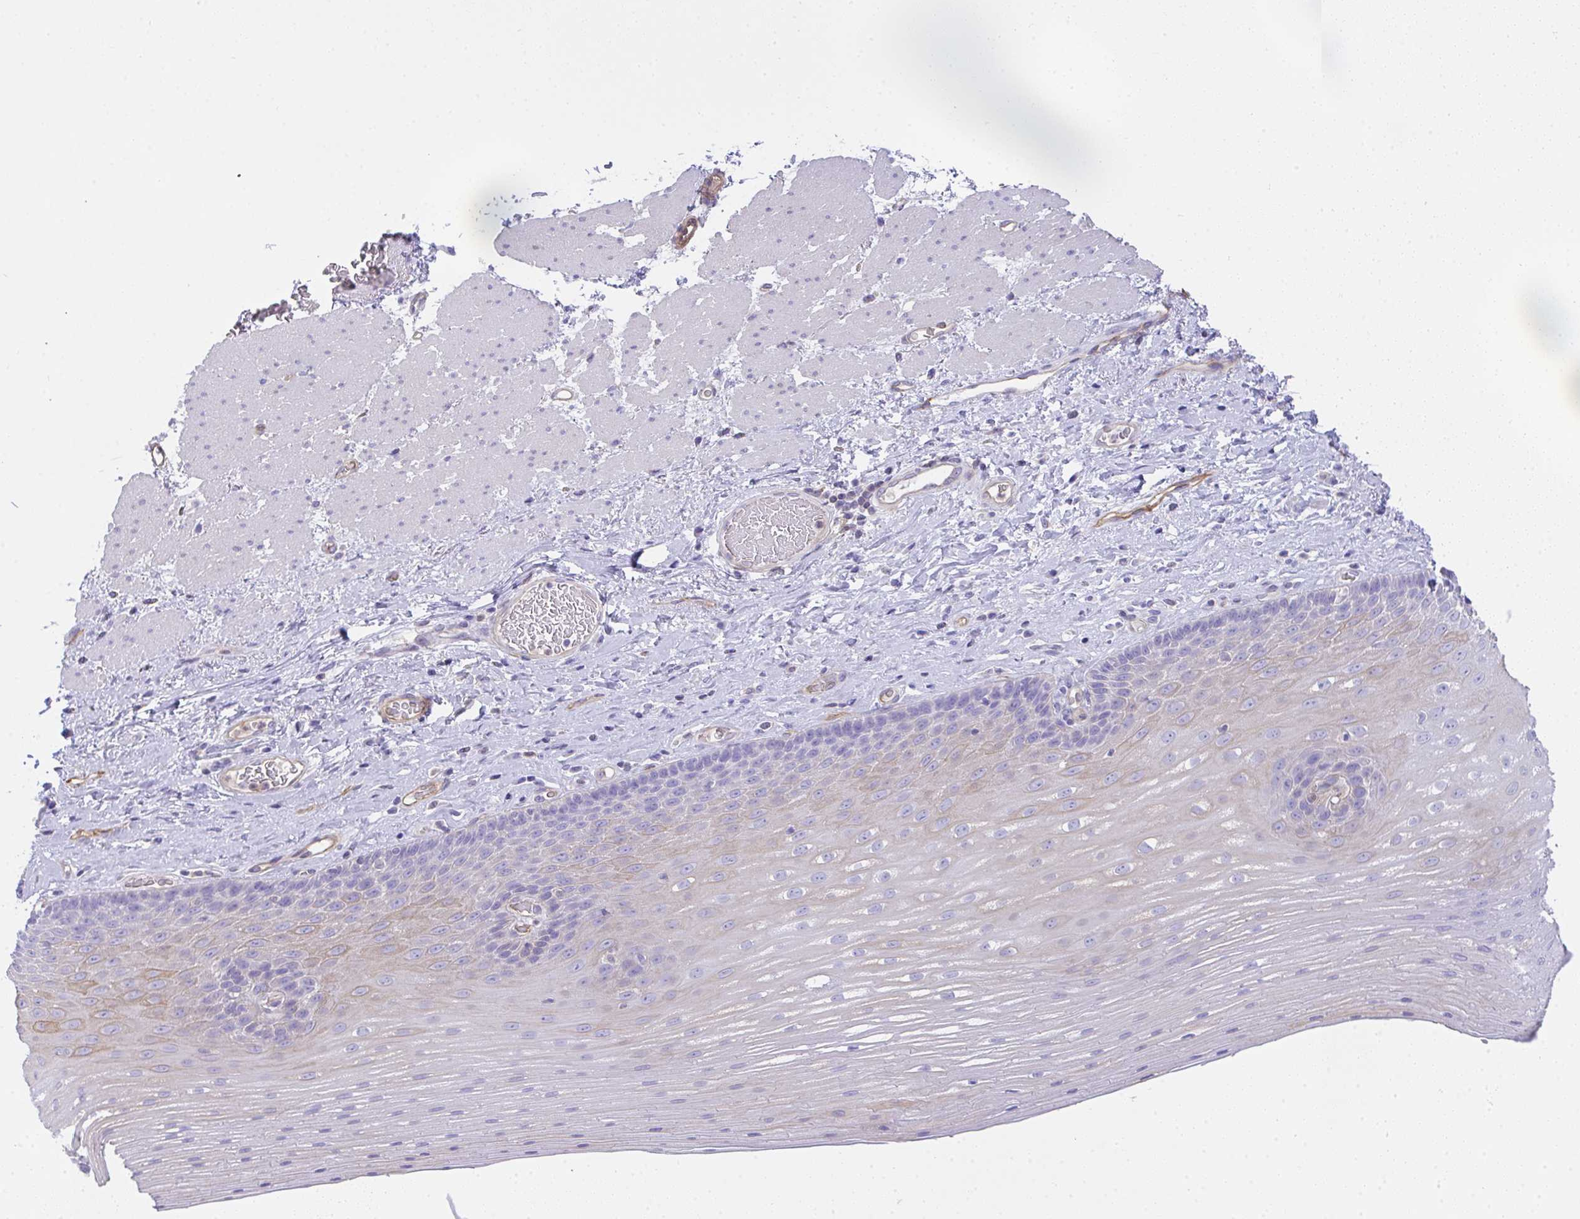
{"staining": {"intensity": "weak", "quantity": "<25%", "location": "cytoplasmic/membranous"}, "tissue": "esophagus", "cell_type": "Squamous epithelial cells", "image_type": "normal", "snomed": [{"axis": "morphology", "description": "Normal tissue, NOS"}, {"axis": "topography", "description": "Esophagus"}], "caption": "Squamous epithelial cells show no significant protein expression in normal esophagus.", "gene": "TNFAIP8", "patient": {"sex": "male", "age": 62}}